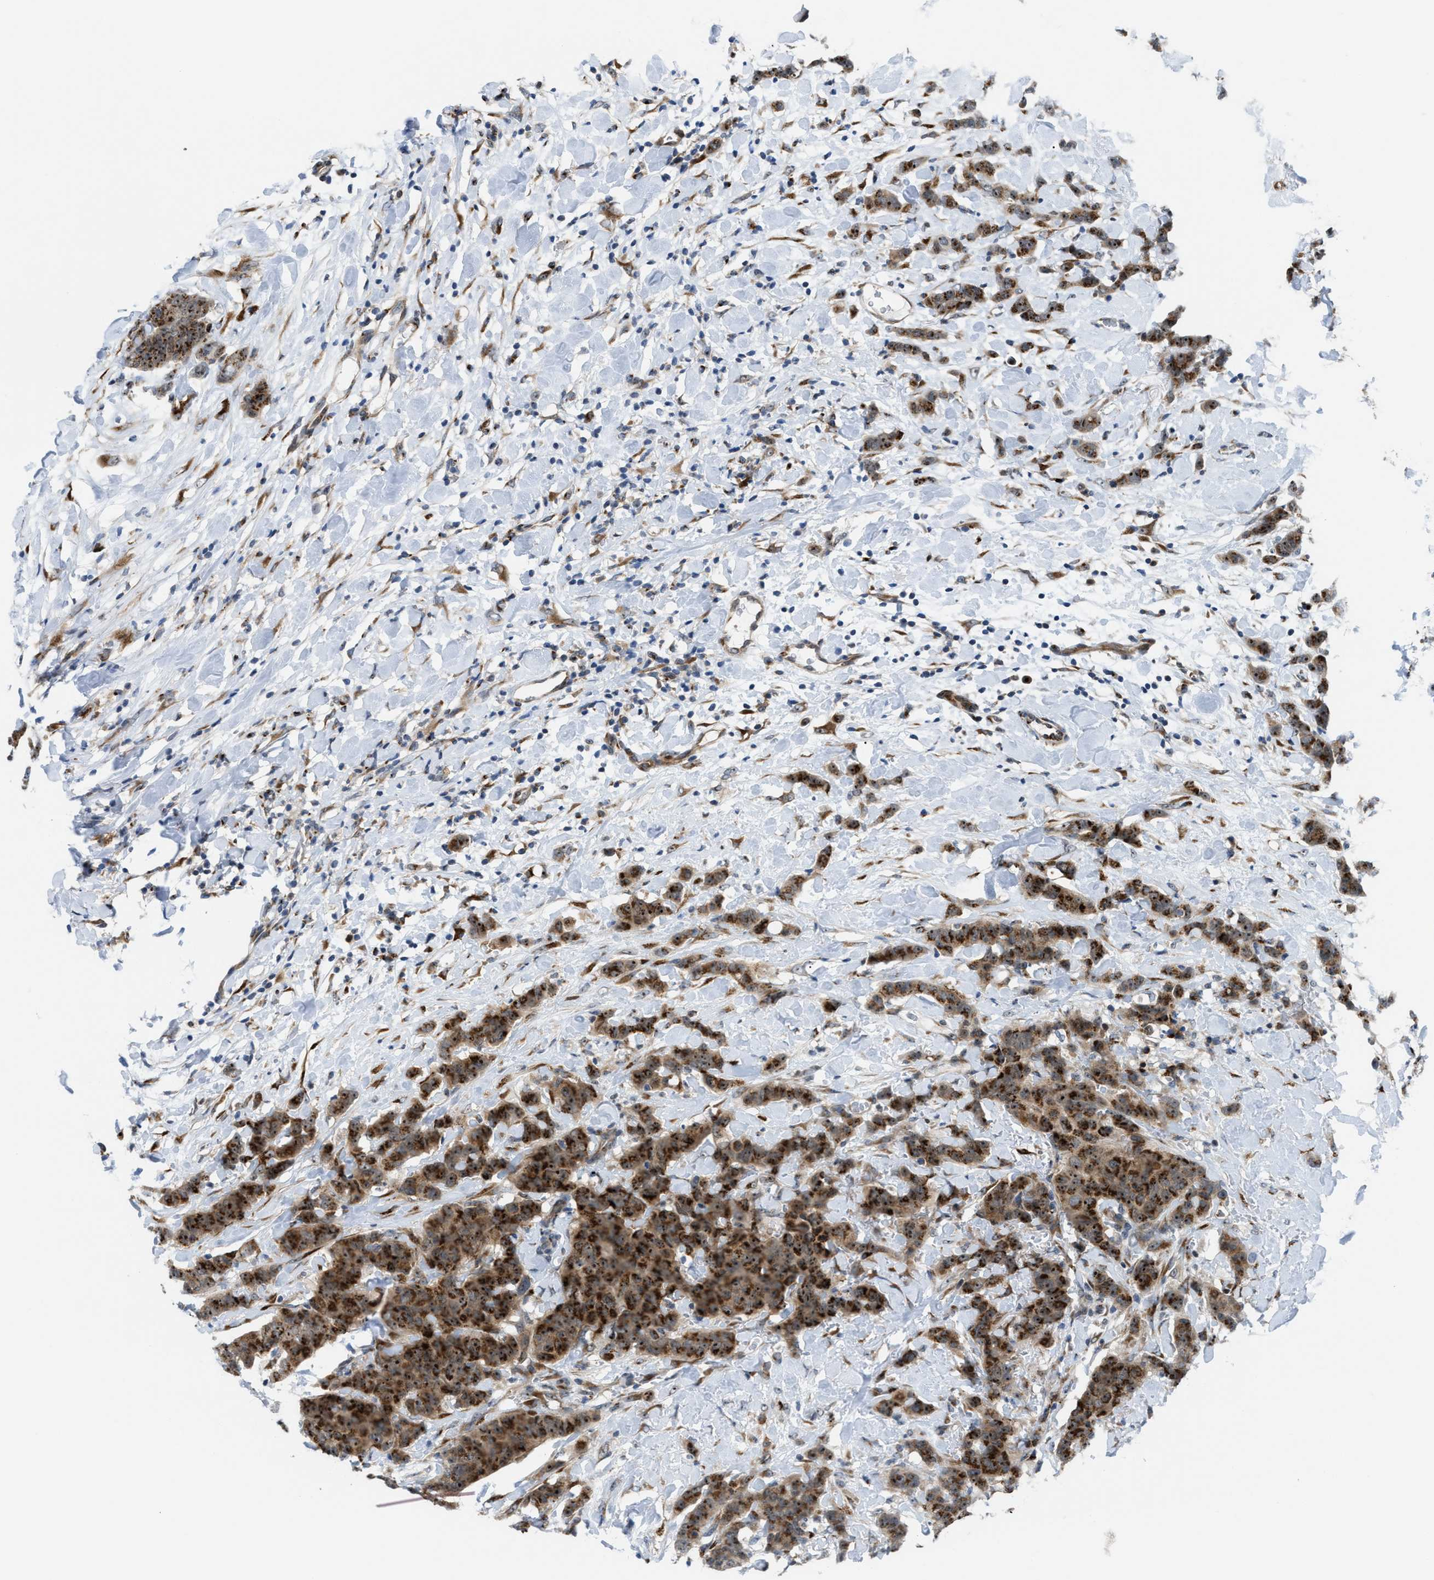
{"staining": {"intensity": "moderate", "quantity": ">75%", "location": "cytoplasmic/membranous,nuclear"}, "tissue": "breast cancer", "cell_type": "Tumor cells", "image_type": "cancer", "snomed": [{"axis": "morphology", "description": "Normal tissue, NOS"}, {"axis": "morphology", "description": "Duct carcinoma"}, {"axis": "topography", "description": "Breast"}], "caption": "Protein staining of breast cancer tissue shows moderate cytoplasmic/membranous and nuclear positivity in about >75% of tumor cells.", "gene": "SLC38A10", "patient": {"sex": "female", "age": 40}}